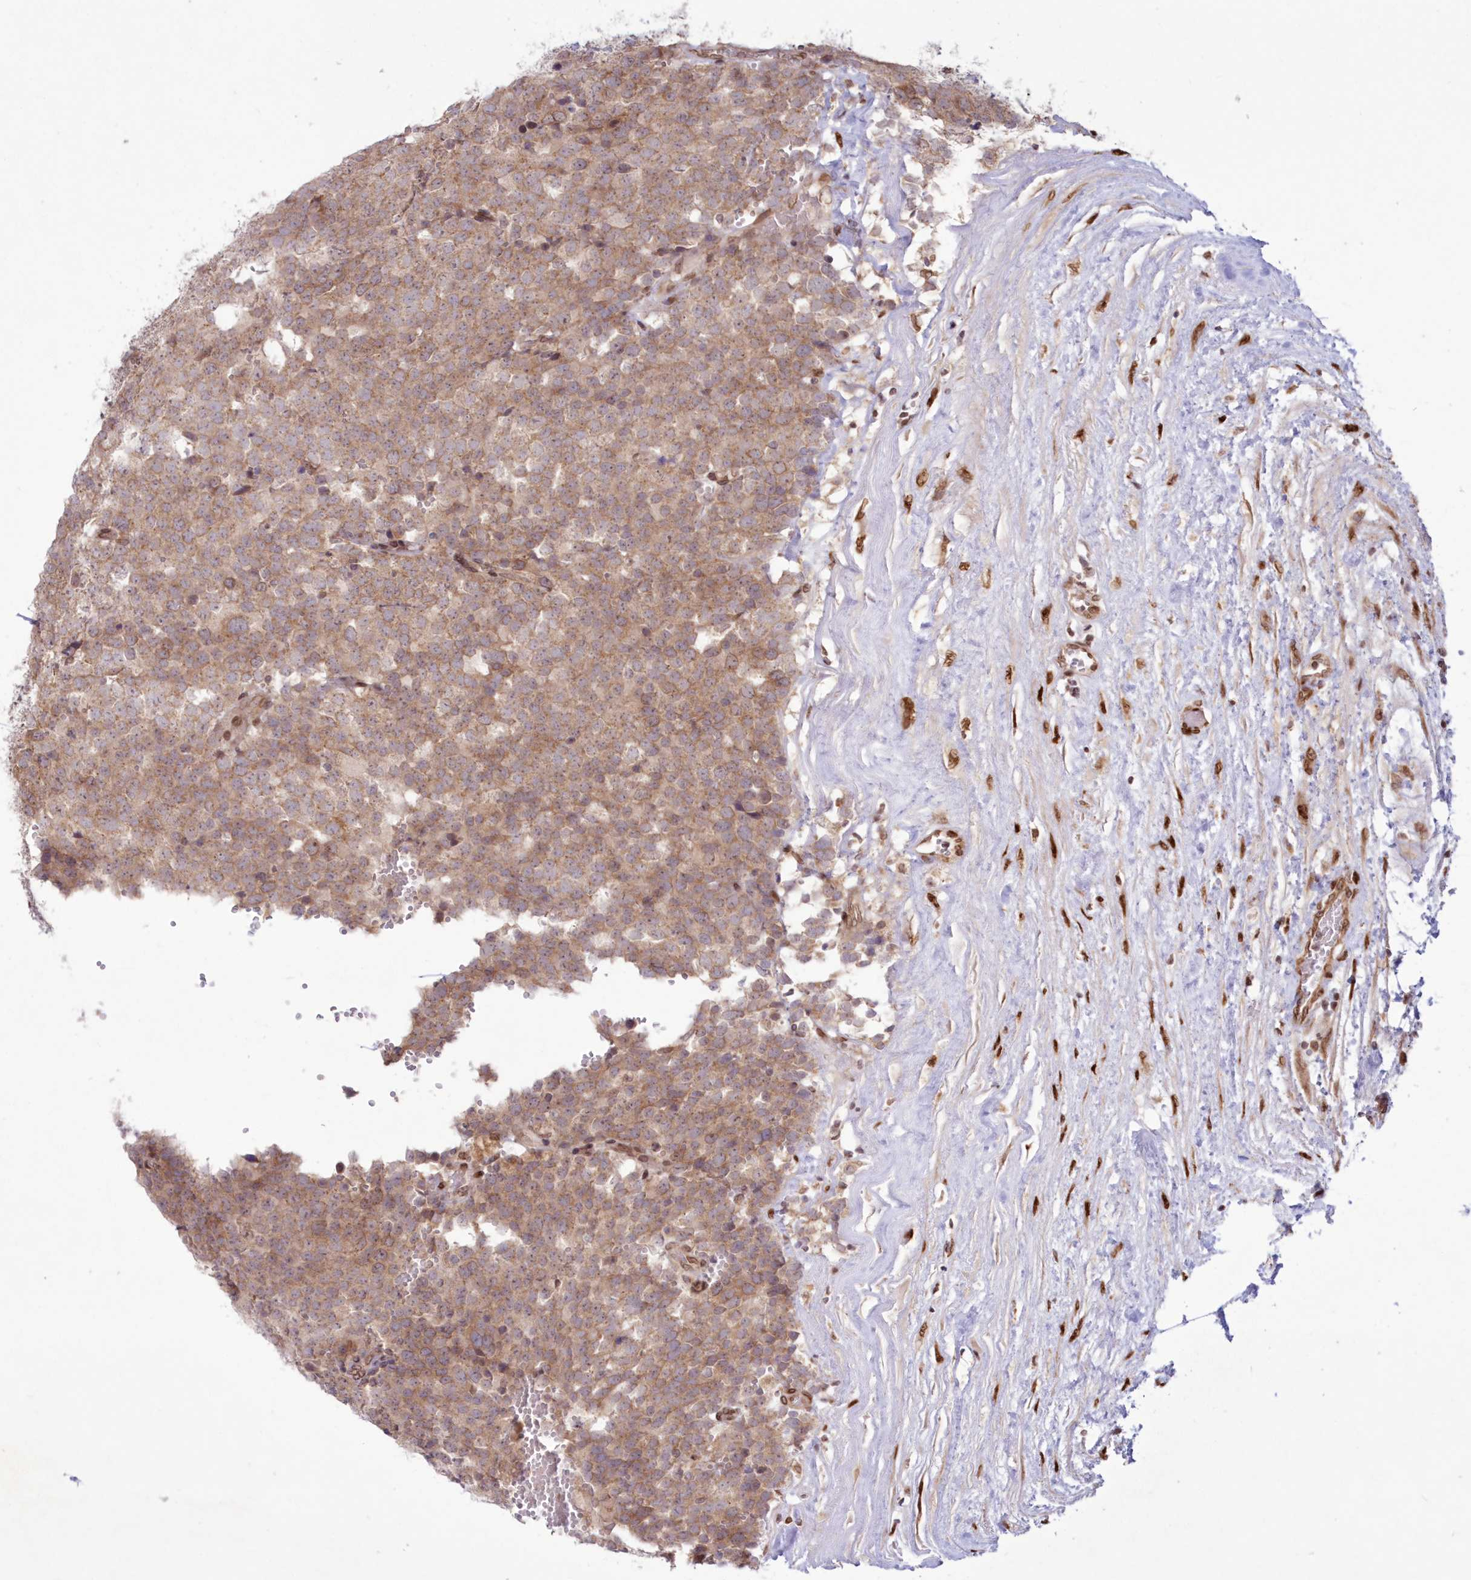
{"staining": {"intensity": "moderate", "quantity": ">75%", "location": "cytoplasmic/membranous"}, "tissue": "testis cancer", "cell_type": "Tumor cells", "image_type": "cancer", "snomed": [{"axis": "morphology", "description": "Seminoma, NOS"}, {"axis": "topography", "description": "Testis"}], "caption": "Immunohistochemistry (IHC) staining of testis seminoma, which demonstrates medium levels of moderate cytoplasmic/membranous staining in about >75% of tumor cells indicating moderate cytoplasmic/membranous protein positivity. The staining was performed using DAB (3,3'-diaminobenzidine) (brown) for protein detection and nuclei were counterstained in hematoxylin (blue).", "gene": "DNAJC27", "patient": {"sex": "male", "age": 71}}